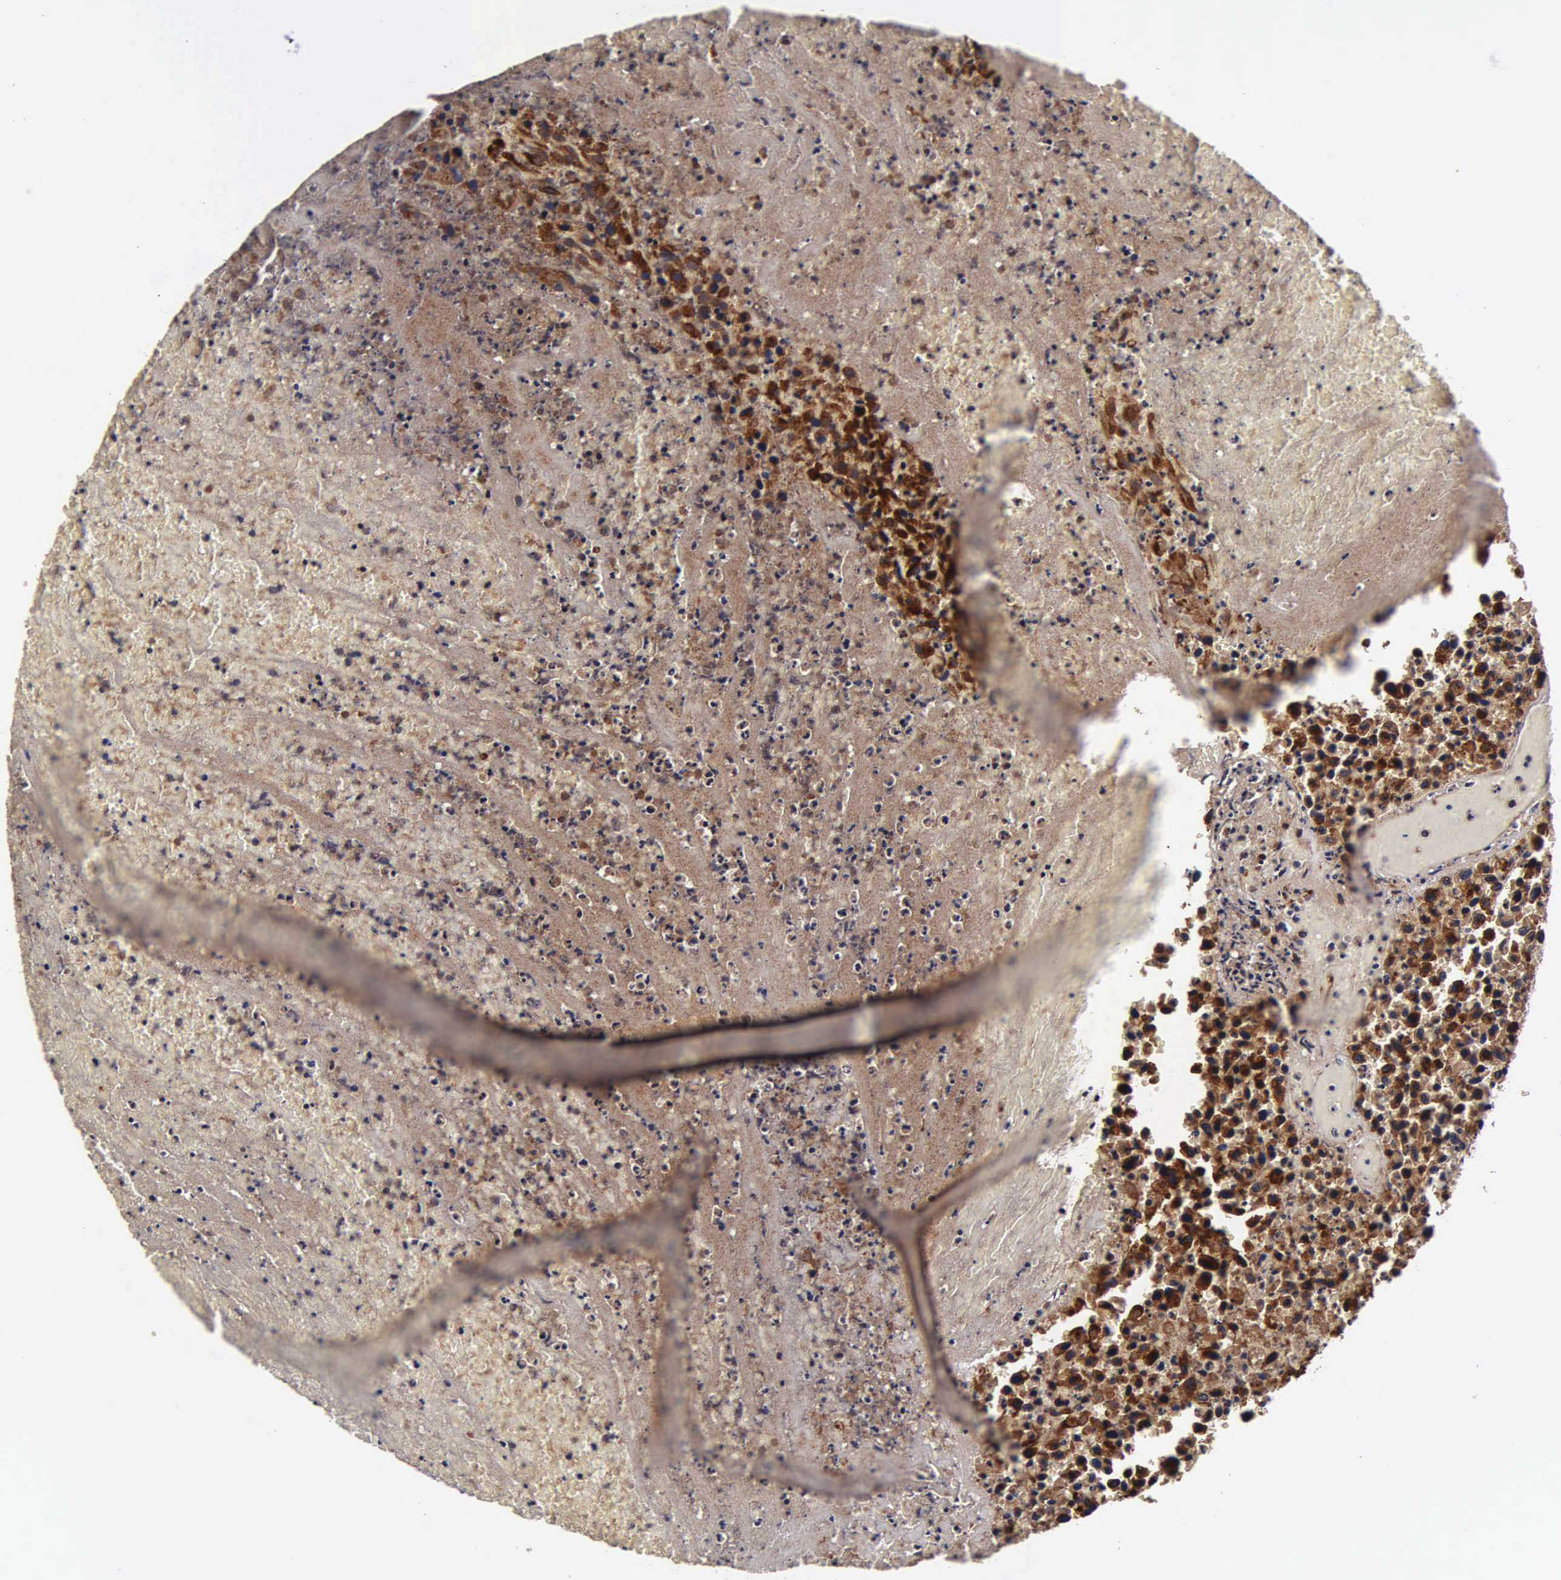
{"staining": {"intensity": "strong", "quantity": ">75%", "location": "cytoplasmic/membranous"}, "tissue": "urothelial cancer", "cell_type": "Tumor cells", "image_type": "cancer", "snomed": [{"axis": "morphology", "description": "Urothelial carcinoma, High grade"}, {"axis": "topography", "description": "Urinary bladder"}], "caption": "The immunohistochemical stain labels strong cytoplasmic/membranous expression in tumor cells of urothelial cancer tissue.", "gene": "CST3", "patient": {"sex": "male", "age": 66}}